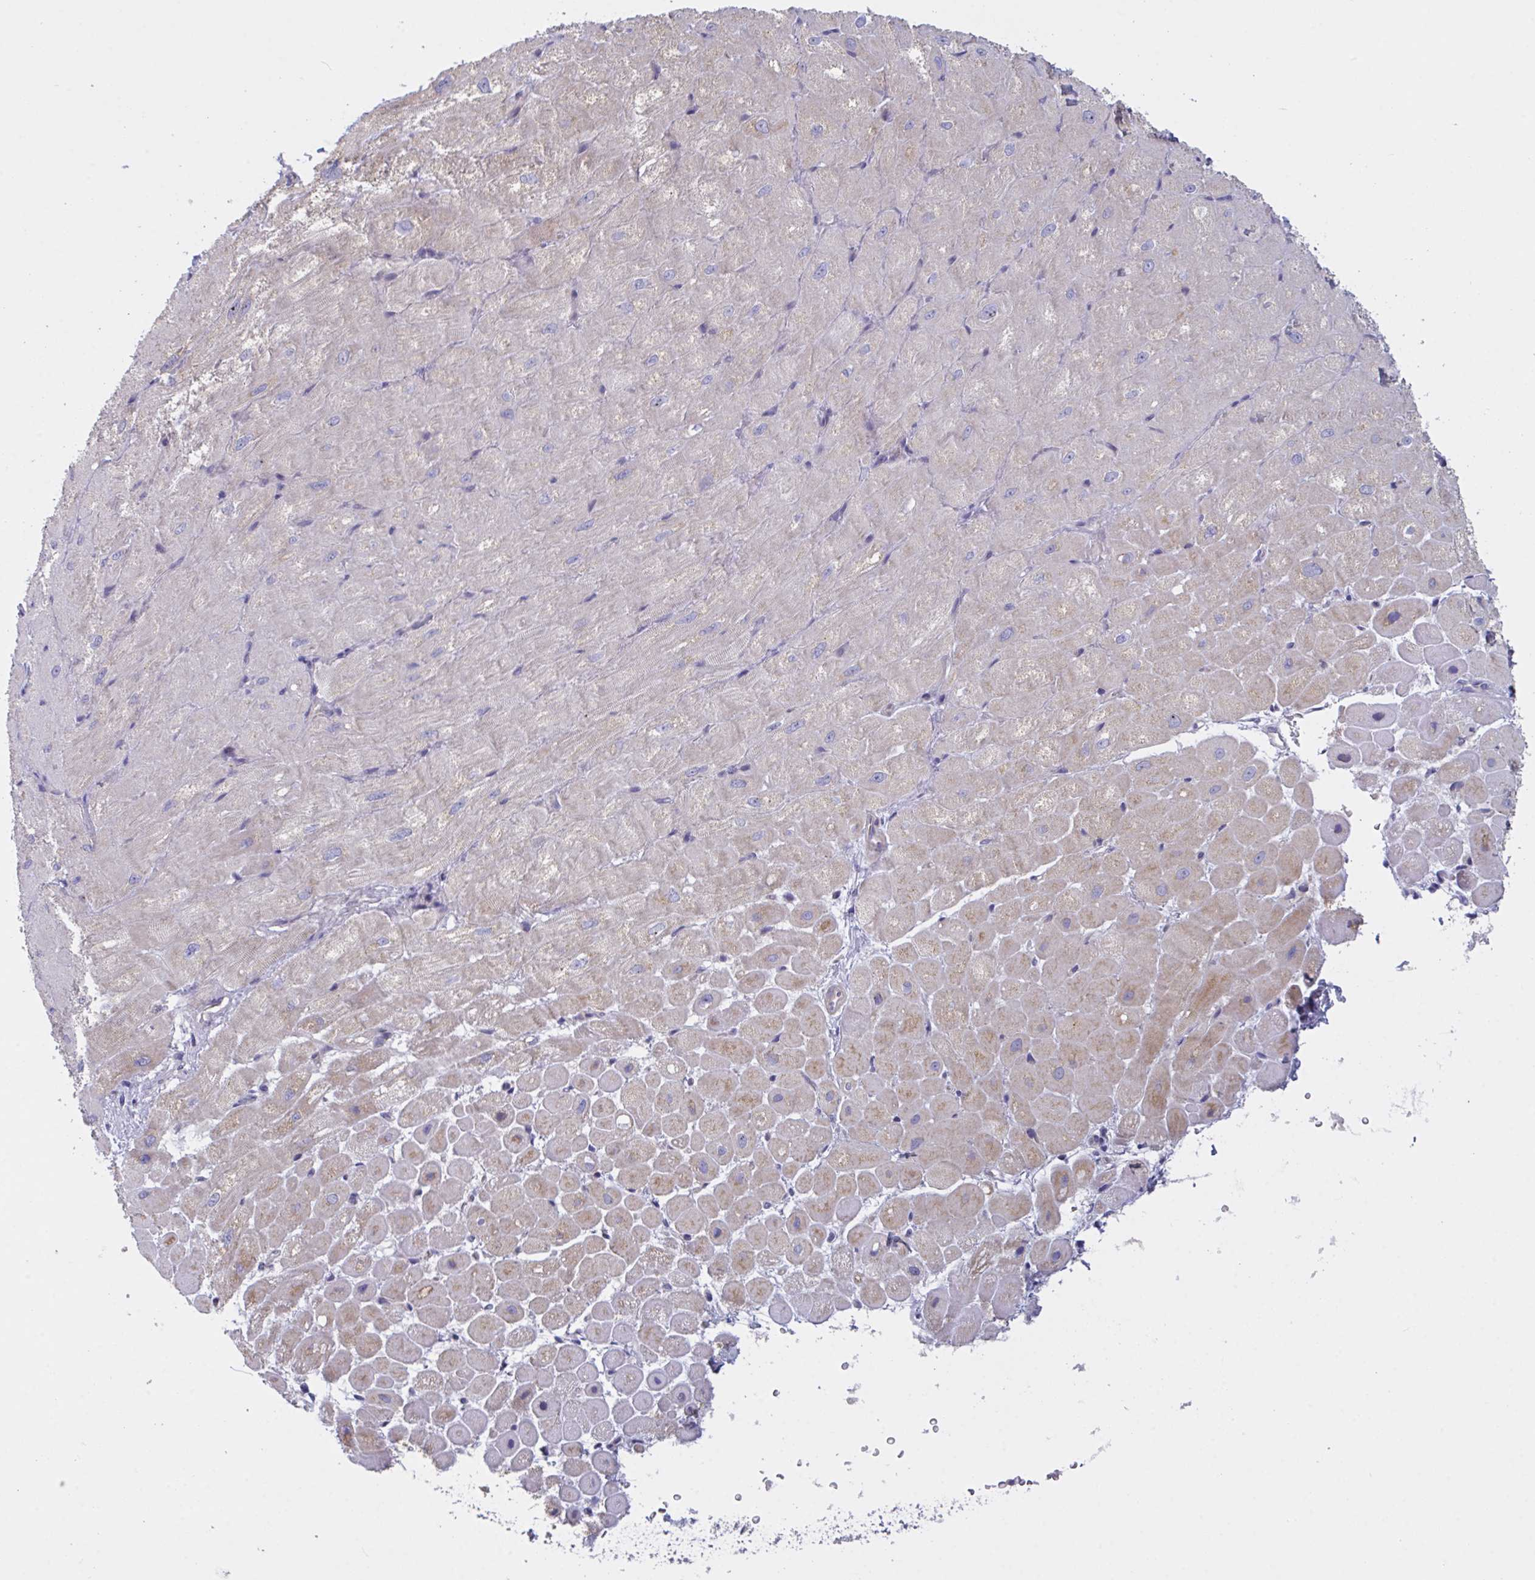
{"staining": {"intensity": "weak", "quantity": "25%-75%", "location": "cytoplasmic/membranous"}, "tissue": "heart muscle", "cell_type": "Cardiomyocytes", "image_type": "normal", "snomed": [{"axis": "morphology", "description": "Normal tissue, NOS"}, {"axis": "topography", "description": "Heart"}], "caption": "Immunohistochemistry (IHC) micrograph of benign human heart muscle stained for a protein (brown), which displays low levels of weak cytoplasmic/membranous staining in about 25%-75% of cardiomyocytes.", "gene": "MRPS2", "patient": {"sex": "male", "age": 62}}